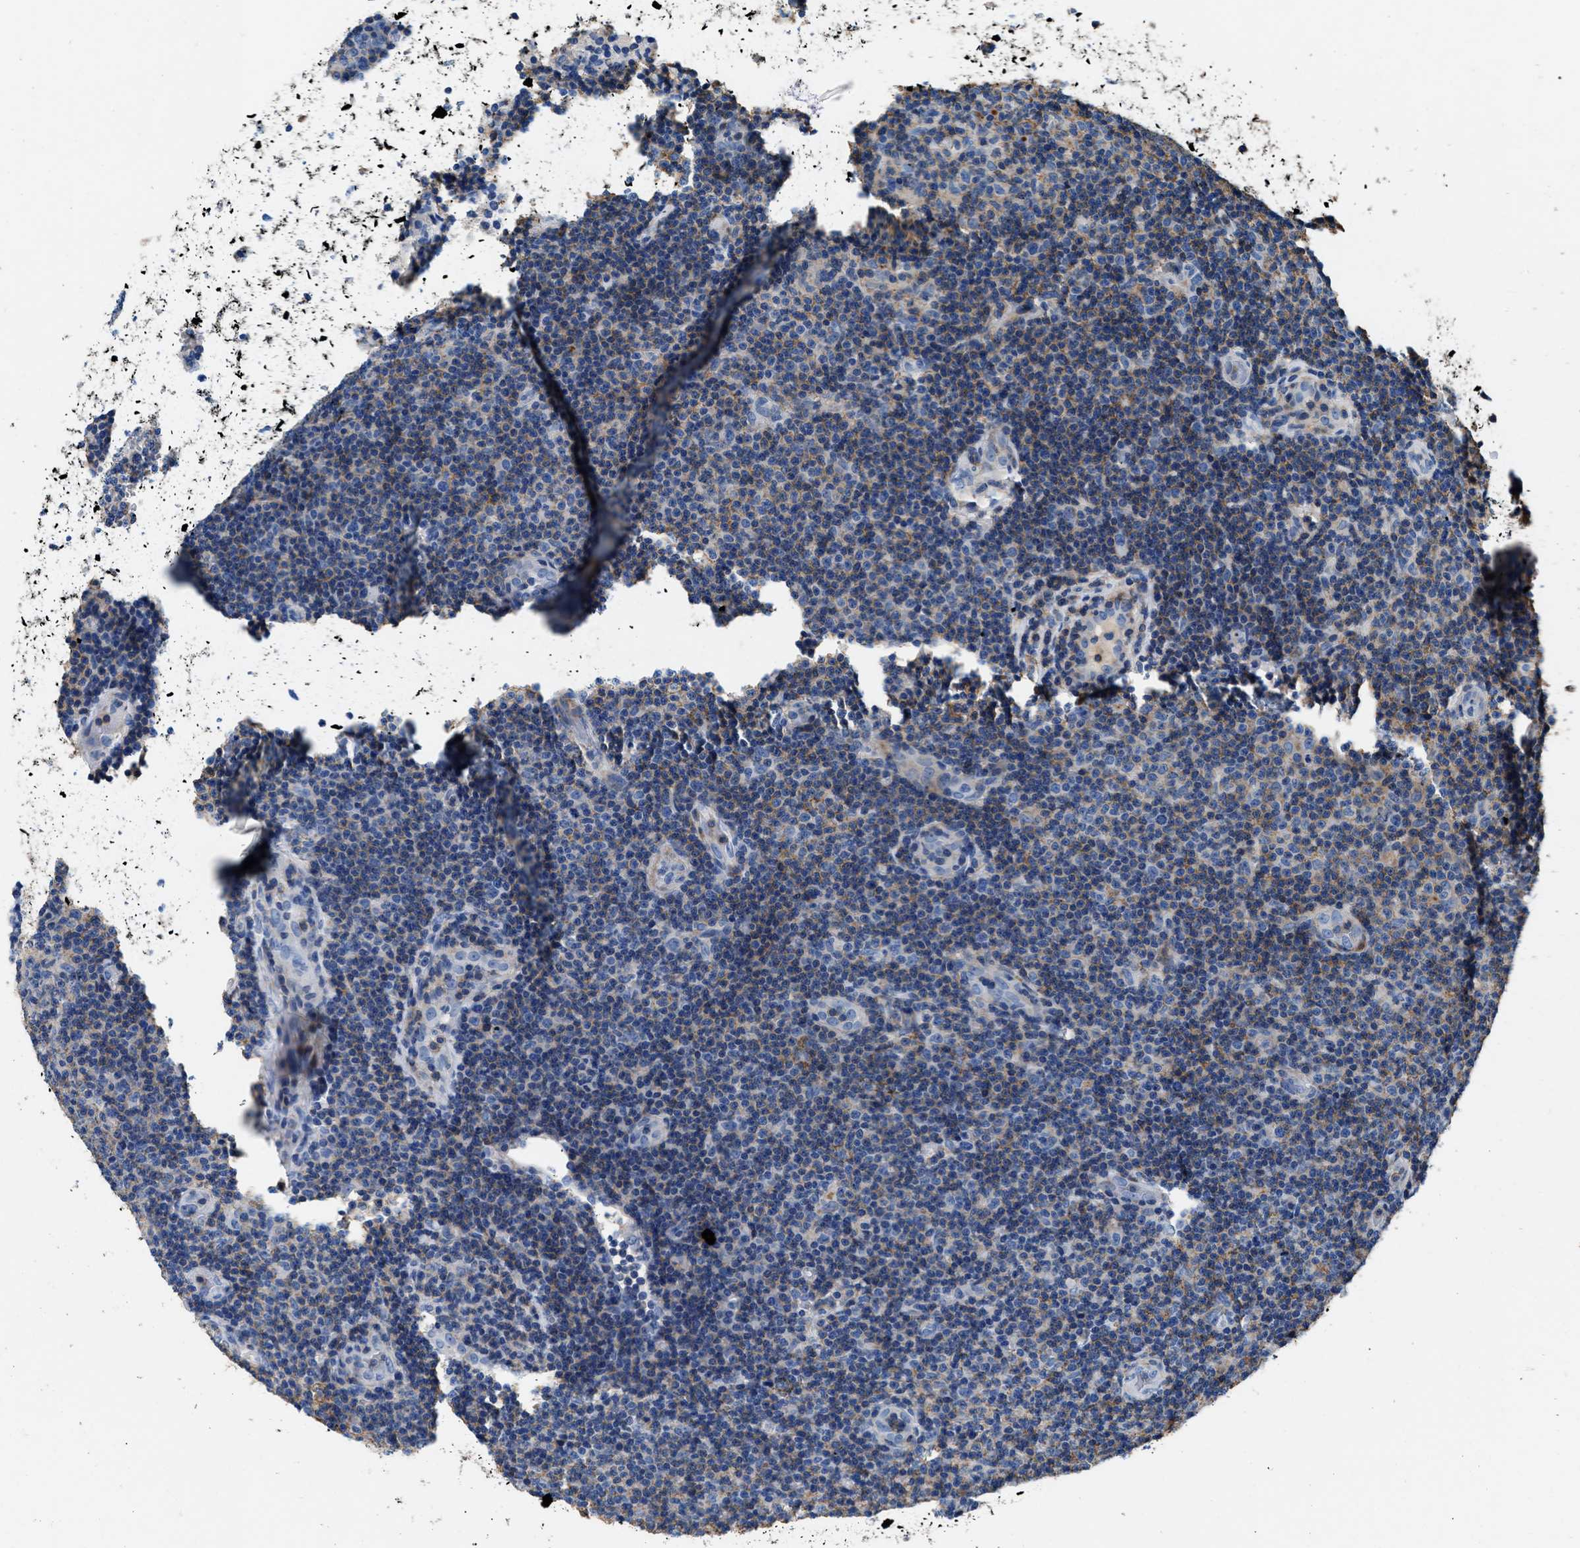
{"staining": {"intensity": "weak", "quantity": "25%-75%", "location": "cytoplasmic/membranous"}, "tissue": "lymphoma", "cell_type": "Tumor cells", "image_type": "cancer", "snomed": [{"axis": "morphology", "description": "Malignant lymphoma, non-Hodgkin's type, Low grade"}, {"axis": "topography", "description": "Lymph node"}], "caption": "Immunohistochemistry photomicrograph of neoplastic tissue: human lymphoma stained using immunohistochemistry shows low levels of weak protein expression localized specifically in the cytoplasmic/membranous of tumor cells, appearing as a cytoplasmic/membranous brown color.", "gene": "KCNQ4", "patient": {"sex": "male", "age": 66}}